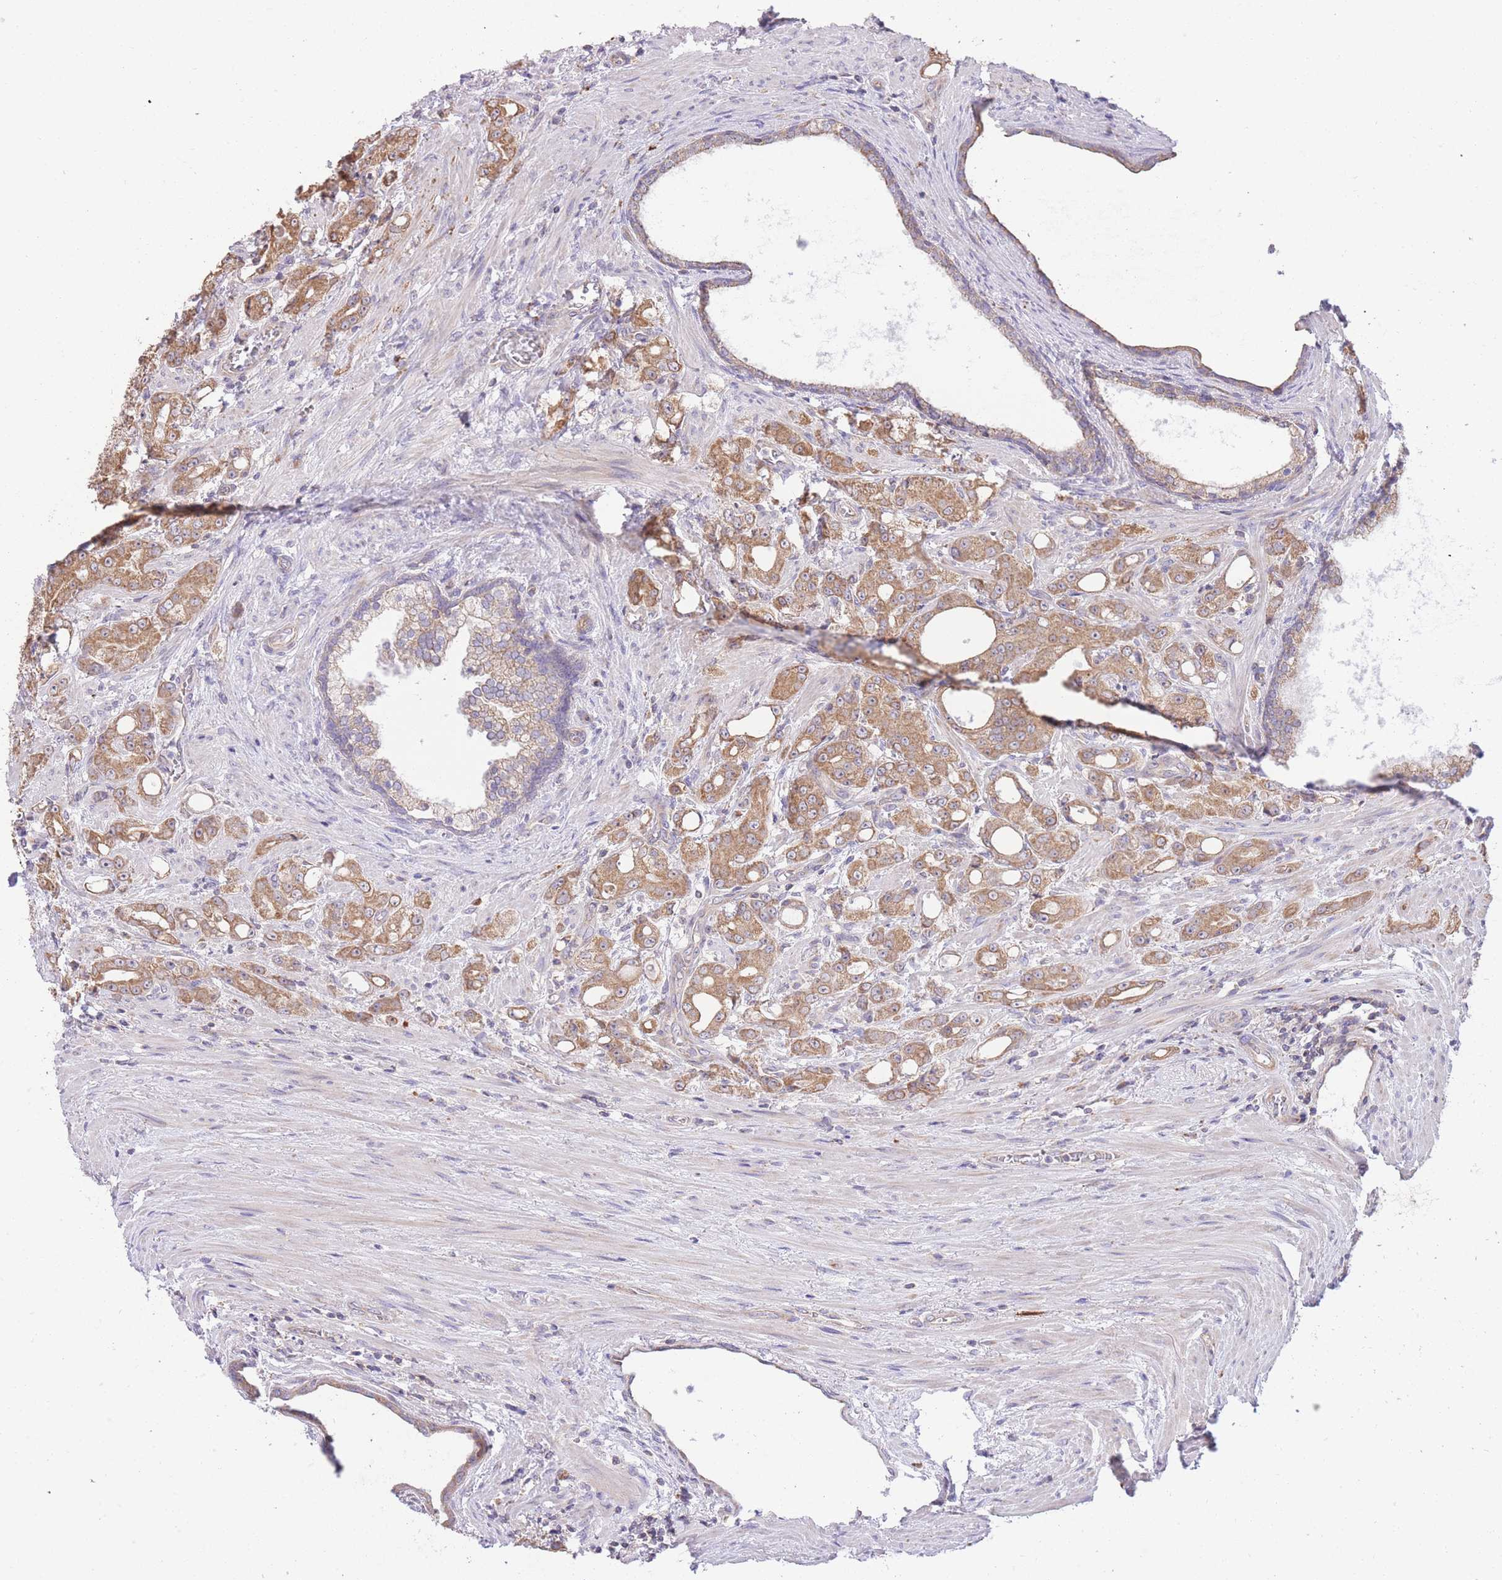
{"staining": {"intensity": "moderate", "quantity": ">75%", "location": "cytoplasmic/membranous"}, "tissue": "prostate cancer", "cell_type": "Tumor cells", "image_type": "cancer", "snomed": [{"axis": "morphology", "description": "Adenocarcinoma, High grade"}, {"axis": "topography", "description": "Prostate"}], "caption": "DAB immunohistochemical staining of high-grade adenocarcinoma (prostate) exhibits moderate cytoplasmic/membranous protein staining in approximately >75% of tumor cells.", "gene": "BOLA2B", "patient": {"sex": "male", "age": 69}}